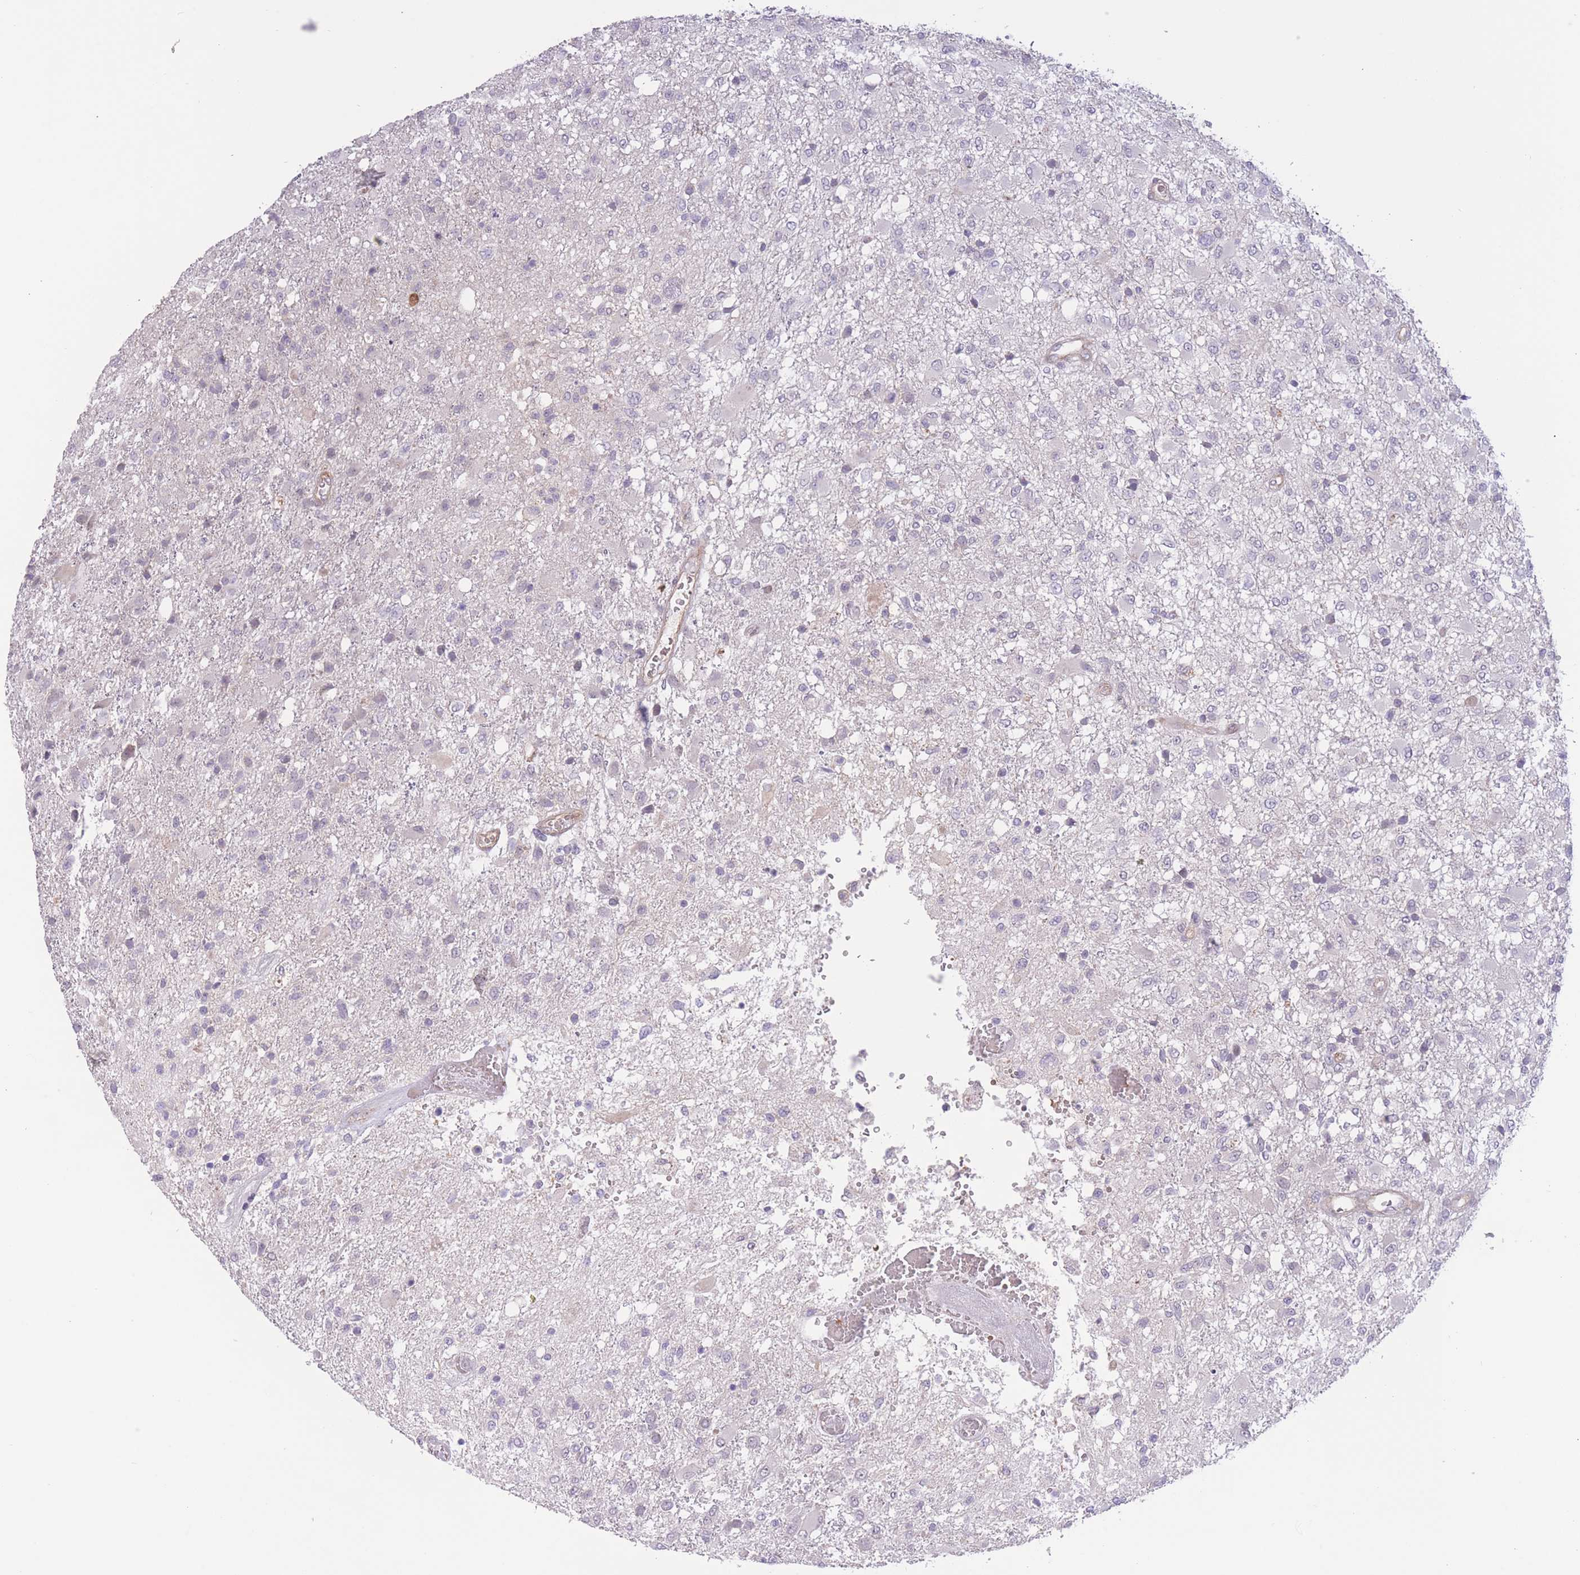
{"staining": {"intensity": "negative", "quantity": "none", "location": "none"}, "tissue": "glioma", "cell_type": "Tumor cells", "image_type": "cancer", "snomed": [{"axis": "morphology", "description": "Glioma, malignant, High grade"}, {"axis": "topography", "description": "Brain"}], "caption": "The immunohistochemistry histopathology image has no significant positivity in tumor cells of malignant glioma (high-grade) tissue.", "gene": "FUT5", "patient": {"sex": "female", "age": 74}}